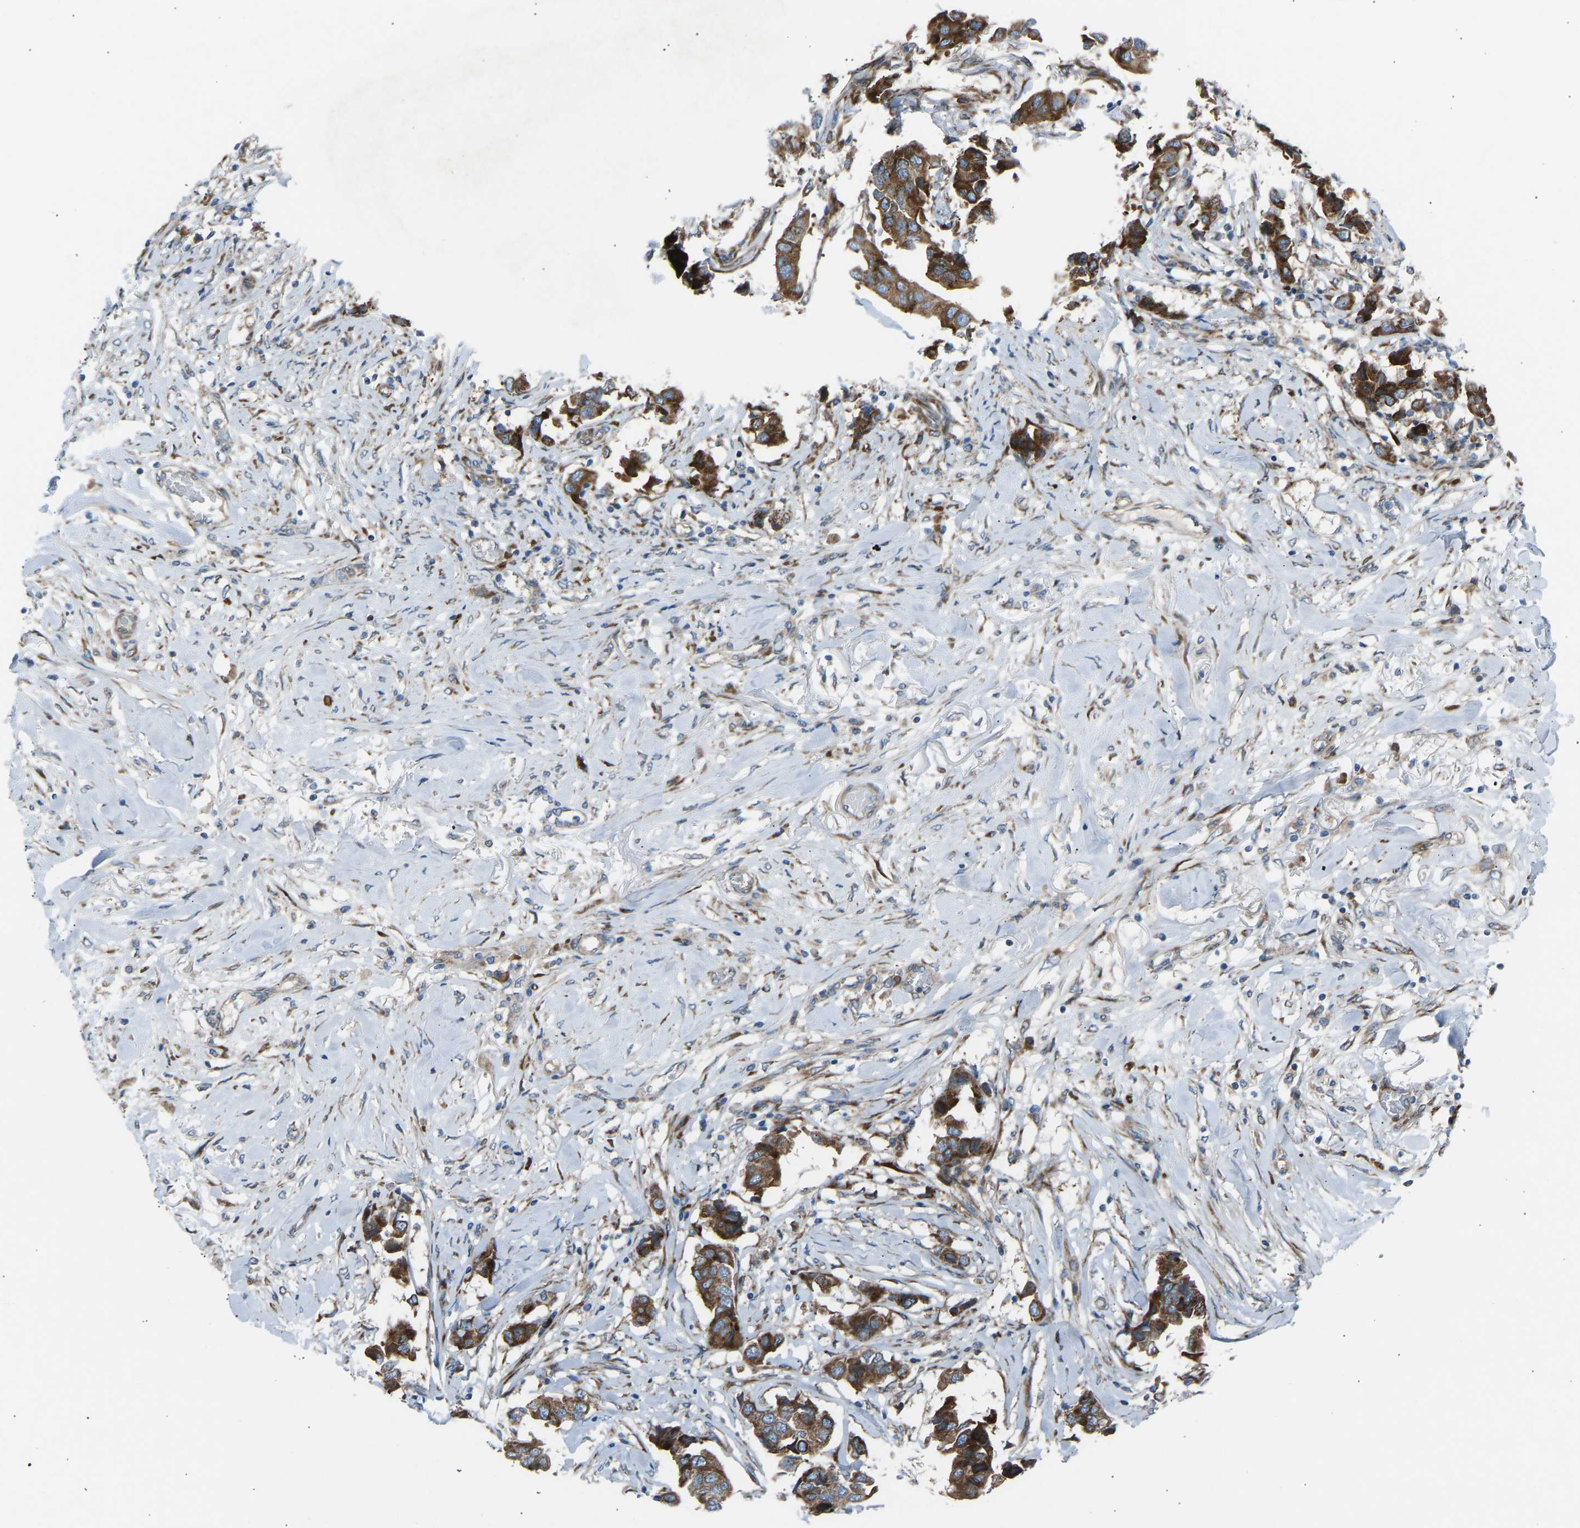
{"staining": {"intensity": "strong", "quantity": ">75%", "location": "cytoplasmic/membranous"}, "tissue": "breast cancer", "cell_type": "Tumor cells", "image_type": "cancer", "snomed": [{"axis": "morphology", "description": "Duct carcinoma"}, {"axis": "topography", "description": "Breast"}], "caption": "Strong cytoplasmic/membranous protein positivity is appreciated in approximately >75% of tumor cells in breast cancer (intraductal carcinoma).", "gene": "VPS41", "patient": {"sex": "female", "age": 80}}